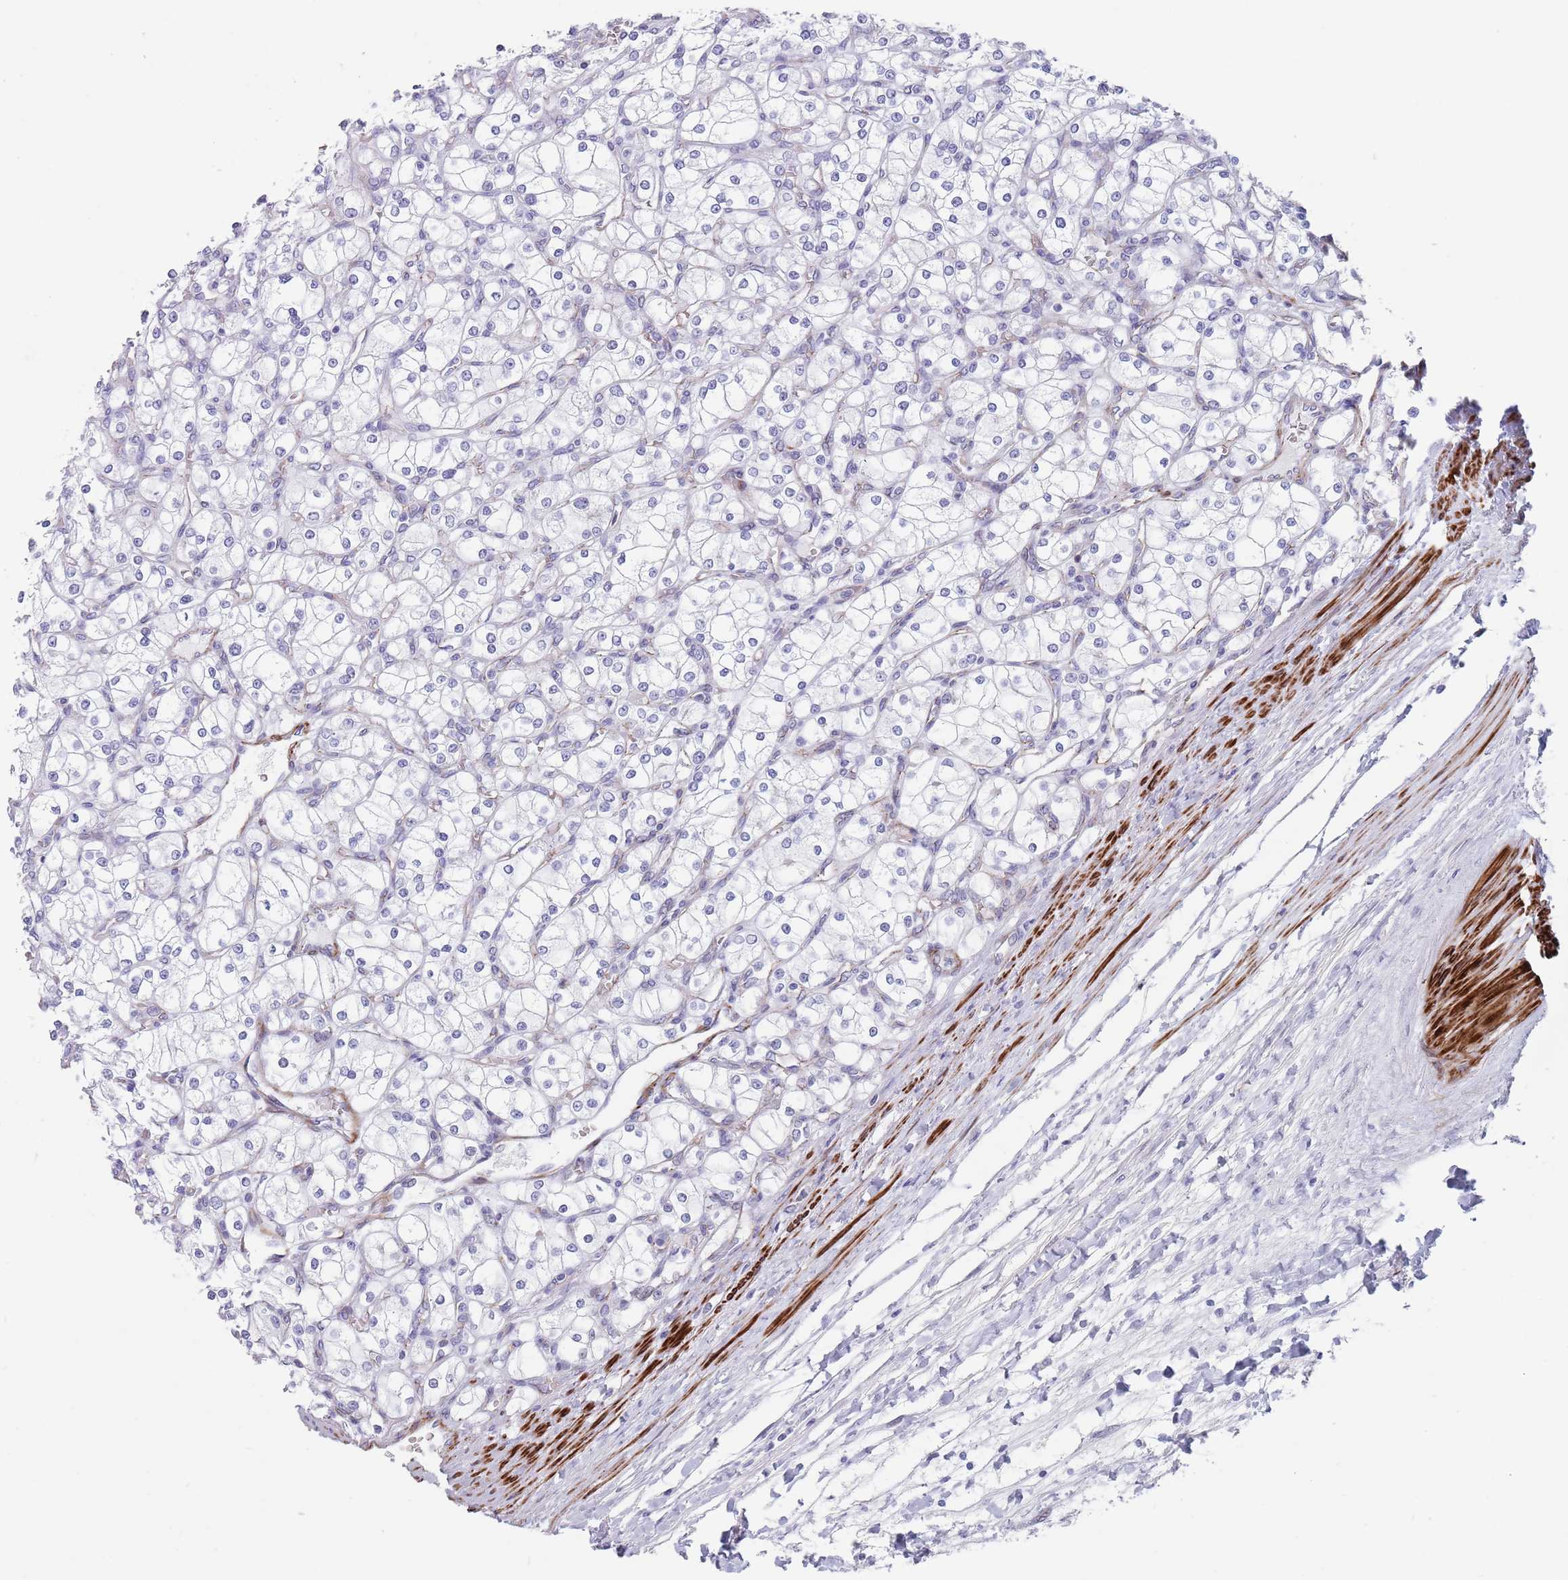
{"staining": {"intensity": "negative", "quantity": "none", "location": "none"}, "tissue": "renal cancer", "cell_type": "Tumor cells", "image_type": "cancer", "snomed": [{"axis": "morphology", "description": "Adenocarcinoma, NOS"}, {"axis": "topography", "description": "Kidney"}], "caption": "DAB immunohistochemical staining of human renal adenocarcinoma reveals no significant positivity in tumor cells.", "gene": "OR5A2", "patient": {"sex": "male", "age": 80}}